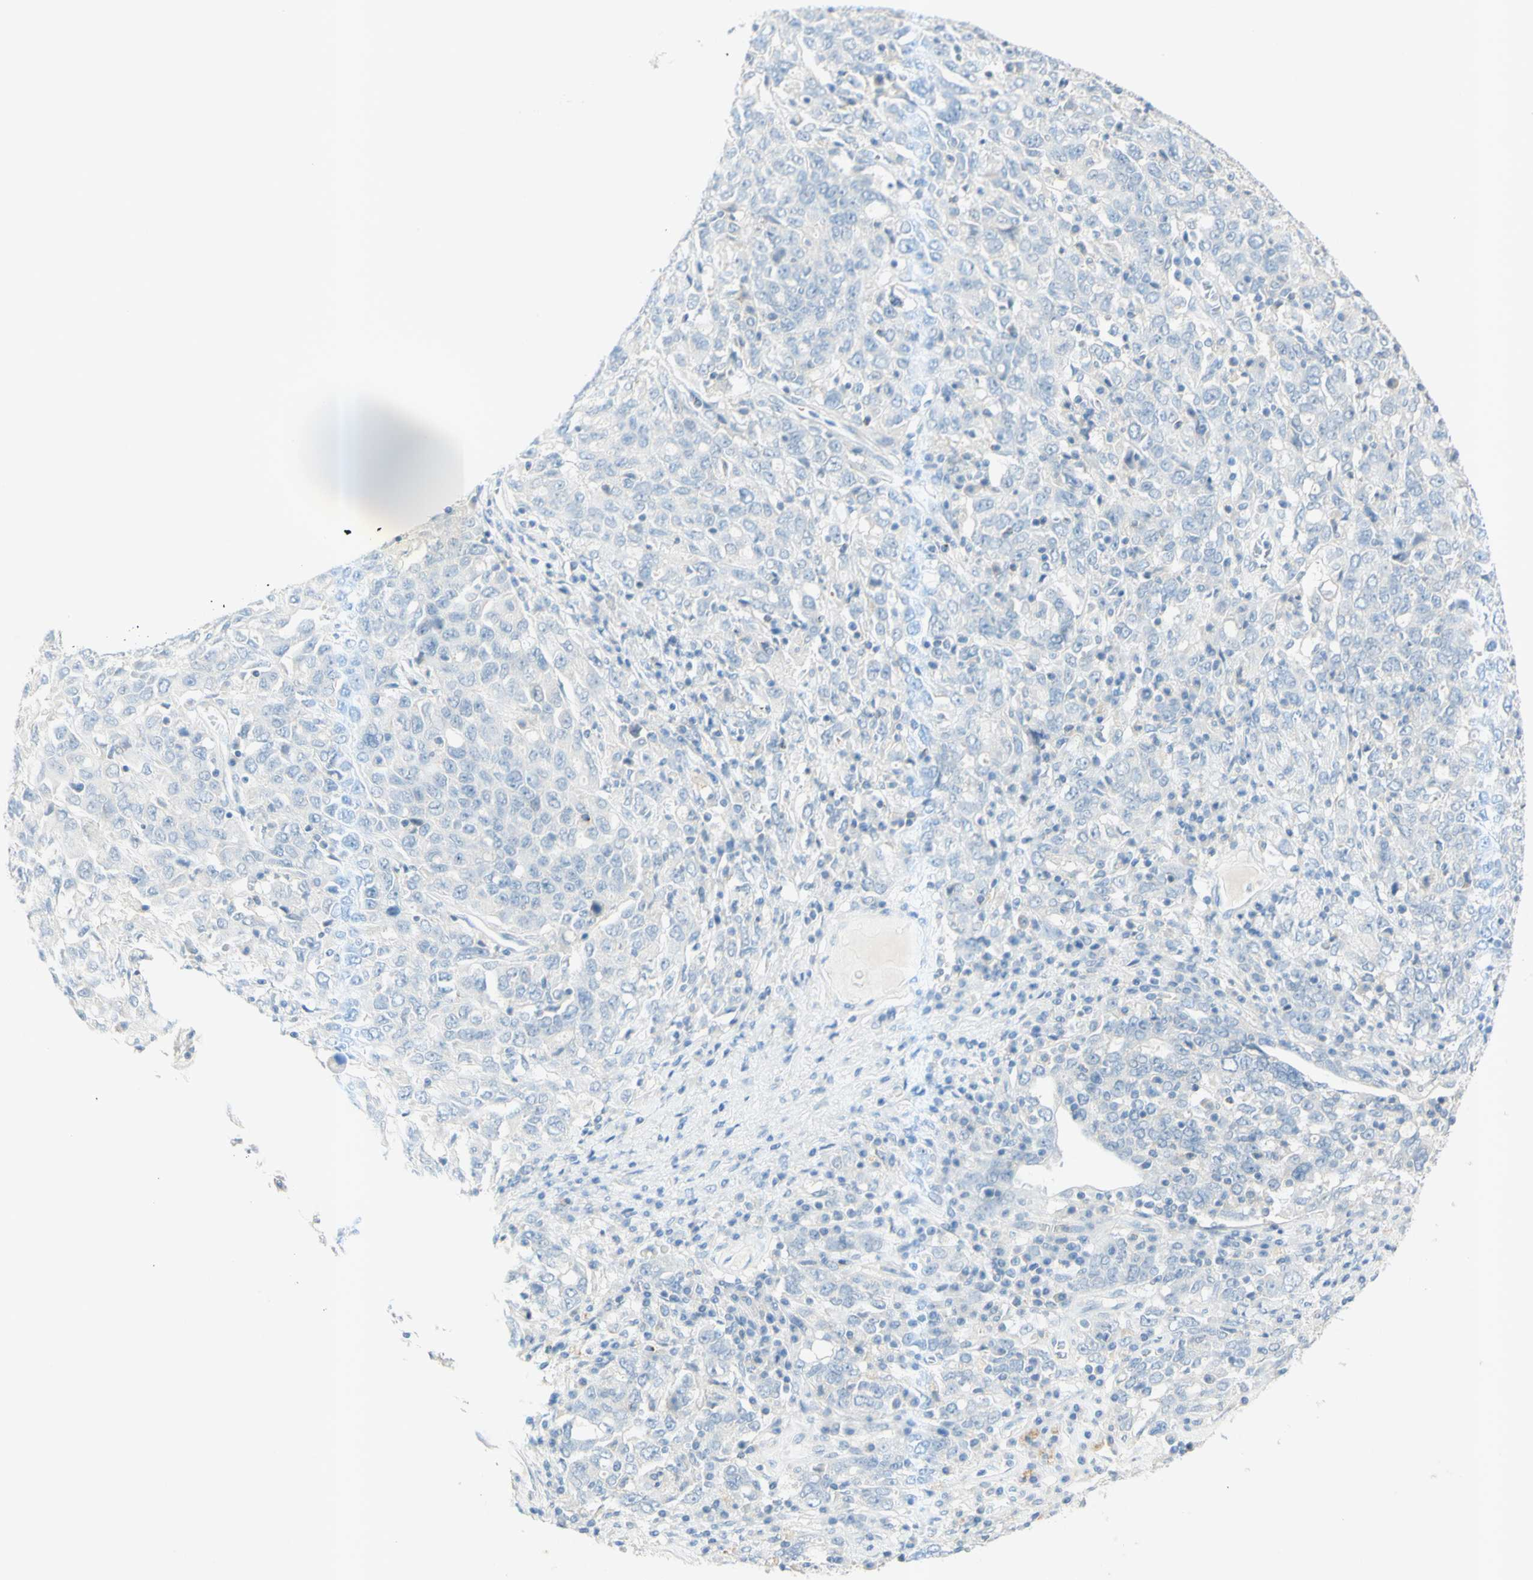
{"staining": {"intensity": "negative", "quantity": "none", "location": "none"}, "tissue": "ovarian cancer", "cell_type": "Tumor cells", "image_type": "cancer", "snomed": [{"axis": "morphology", "description": "Carcinoma, endometroid"}, {"axis": "topography", "description": "Ovary"}], "caption": "The micrograph demonstrates no significant staining in tumor cells of ovarian endometroid carcinoma.", "gene": "GDF15", "patient": {"sex": "female", "age": 62}}